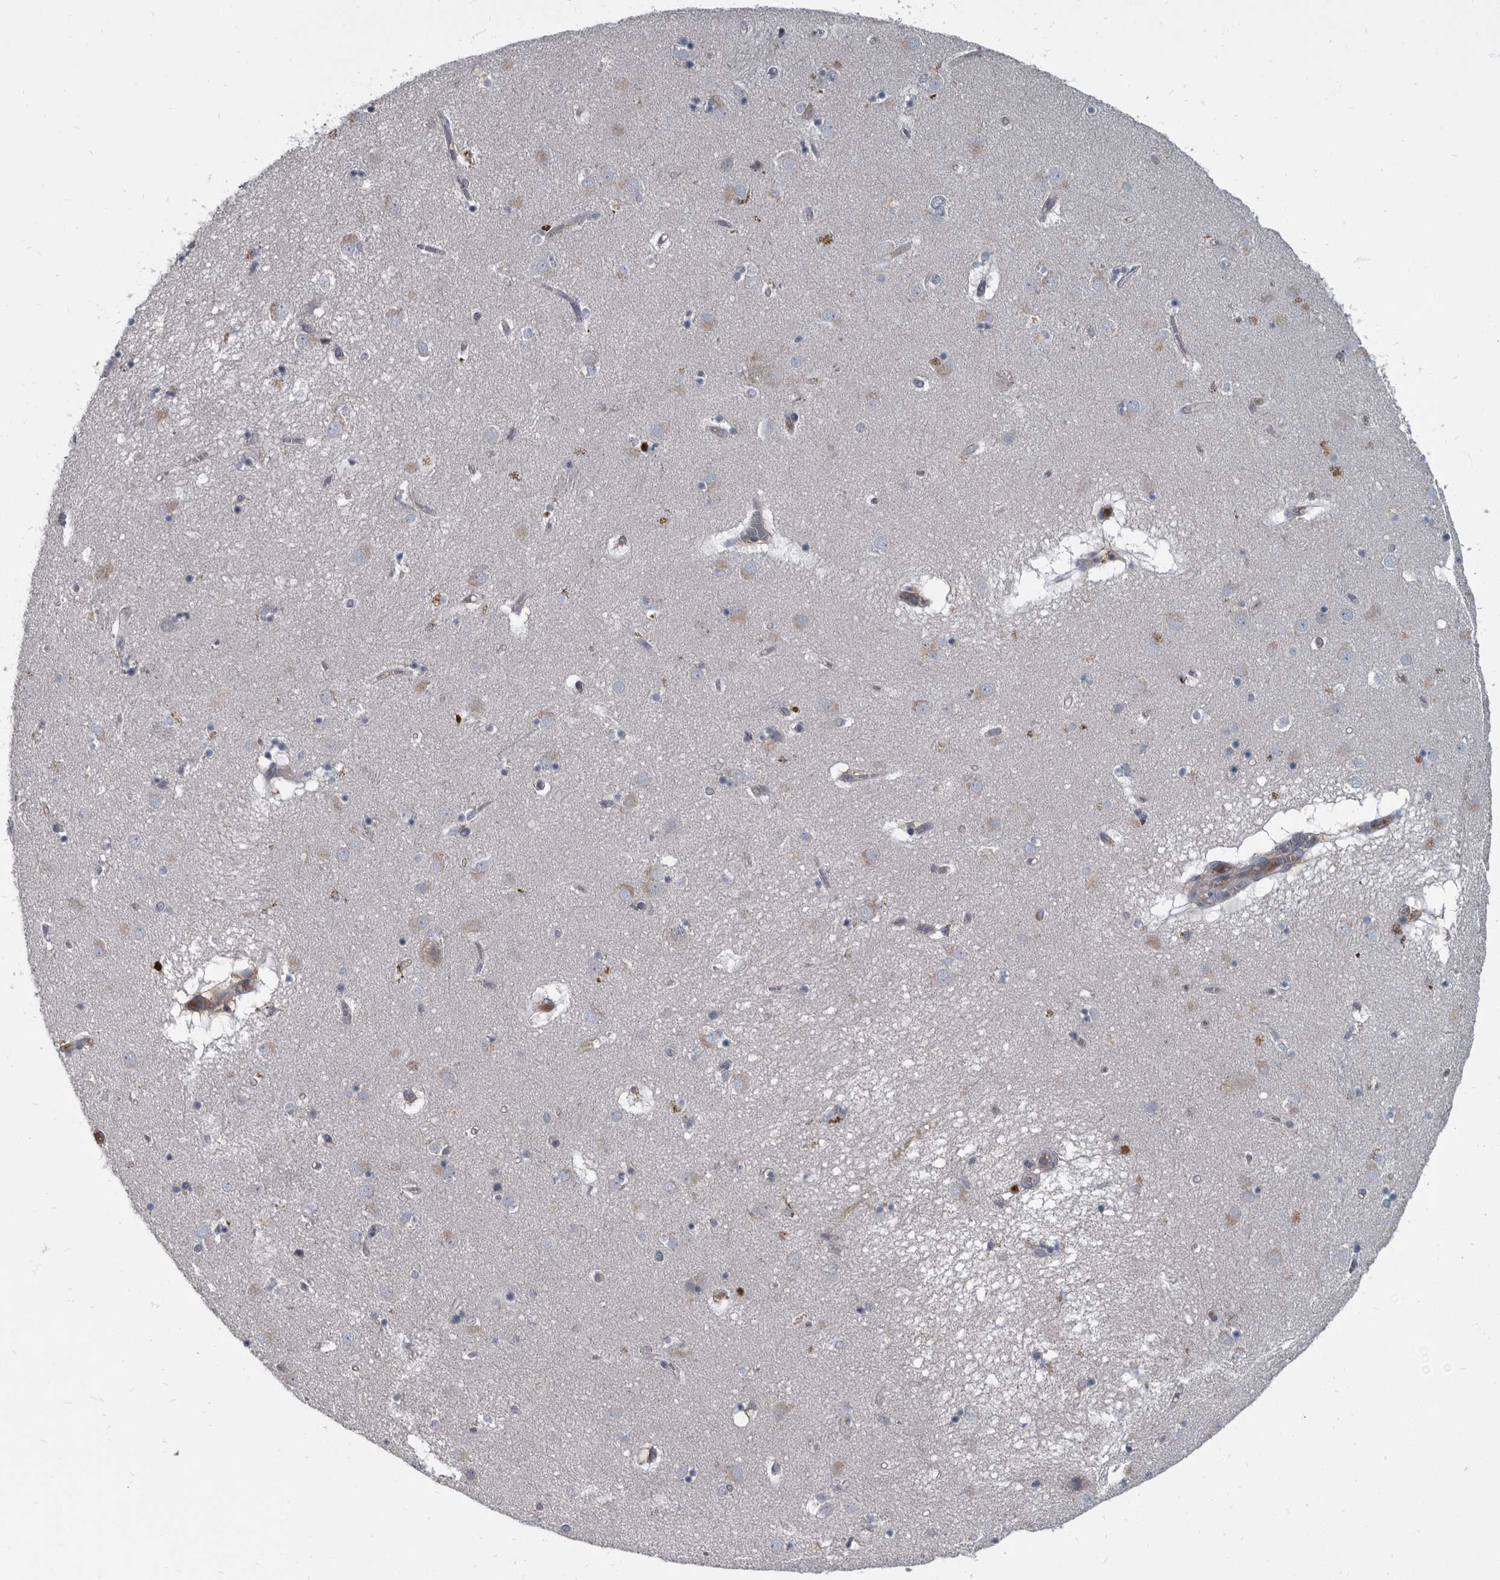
{"staining": {"intensity": "negative", "quantity": "none", "location": "none"}, "tissue": "caudate", "cell_type": "Glial cells", "image_type": "normal", "snomed": [{"axis": "morphology", "description": "Normal tissue, NOS"}, {"axis": "topography", "description": "Lateral ventricle wall"}], "caption": "Glial cells show no significant protein staining in unremarkable caudate.", "gene": "CDV3", "patient": {"sex": "male", "age": 70}}